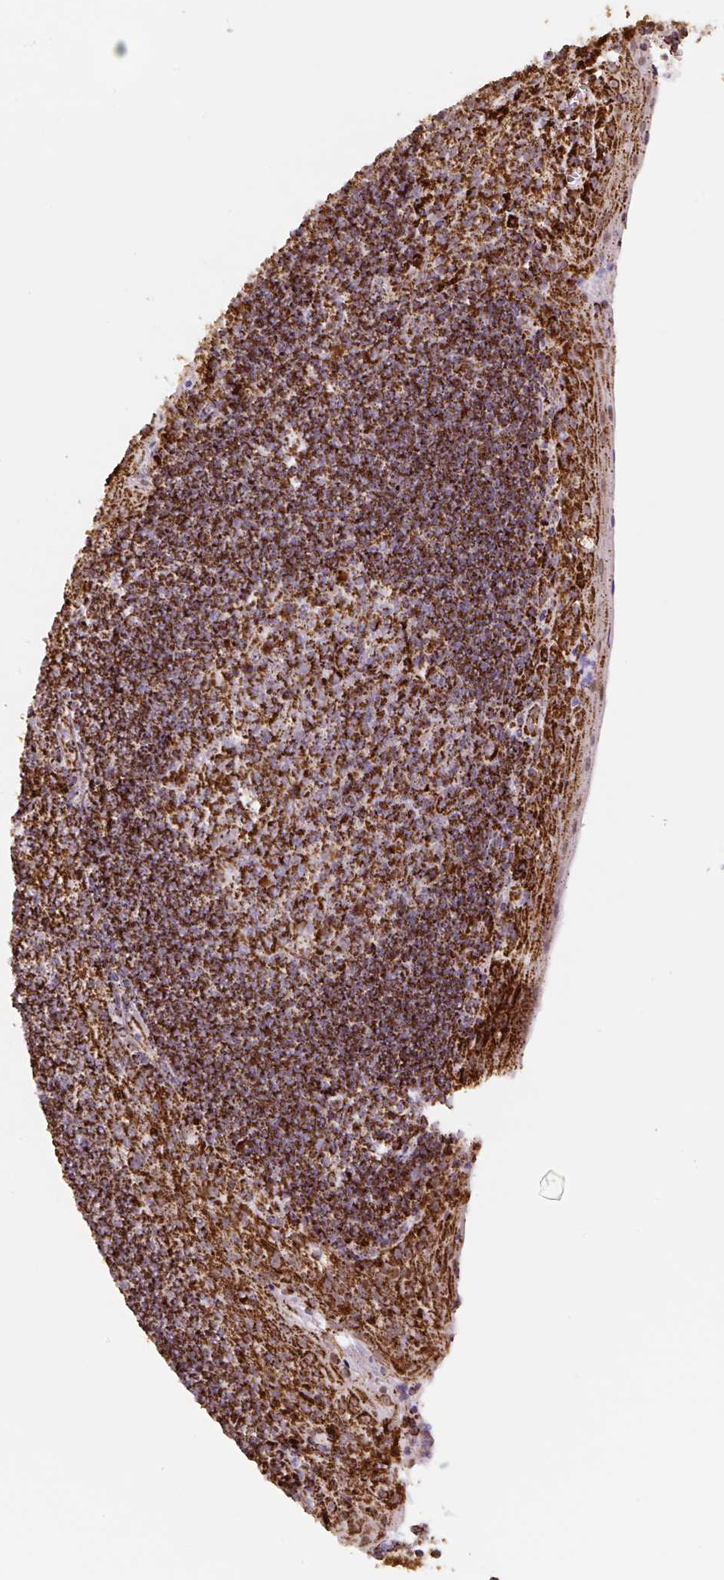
{"staining": {"intensity": "strong", "quantity": ">75%", "location": "cytoplasmic/membranous"}, "tissue": "tonsil", "cell_type": "Germinal center cells", "image_type": "normal", "snomed": [{"axis": "morphology", "description": "Normal tissue, NOS"}, {"axis": "topography", "description": "Tonsil"}], "caption": "Immunohistochemical staining of unremarkable tonsil shows >75% levels of strong cytoplasmic/membranous protein staining in approximately >75% of germinal center cells. (Stains: DAB in brown, nuclei in blue, Microscopy: brightfield microscopy at high magnification).", "gene": "ATP5F1A", "patient": {"sex": "male", "age": 27}}